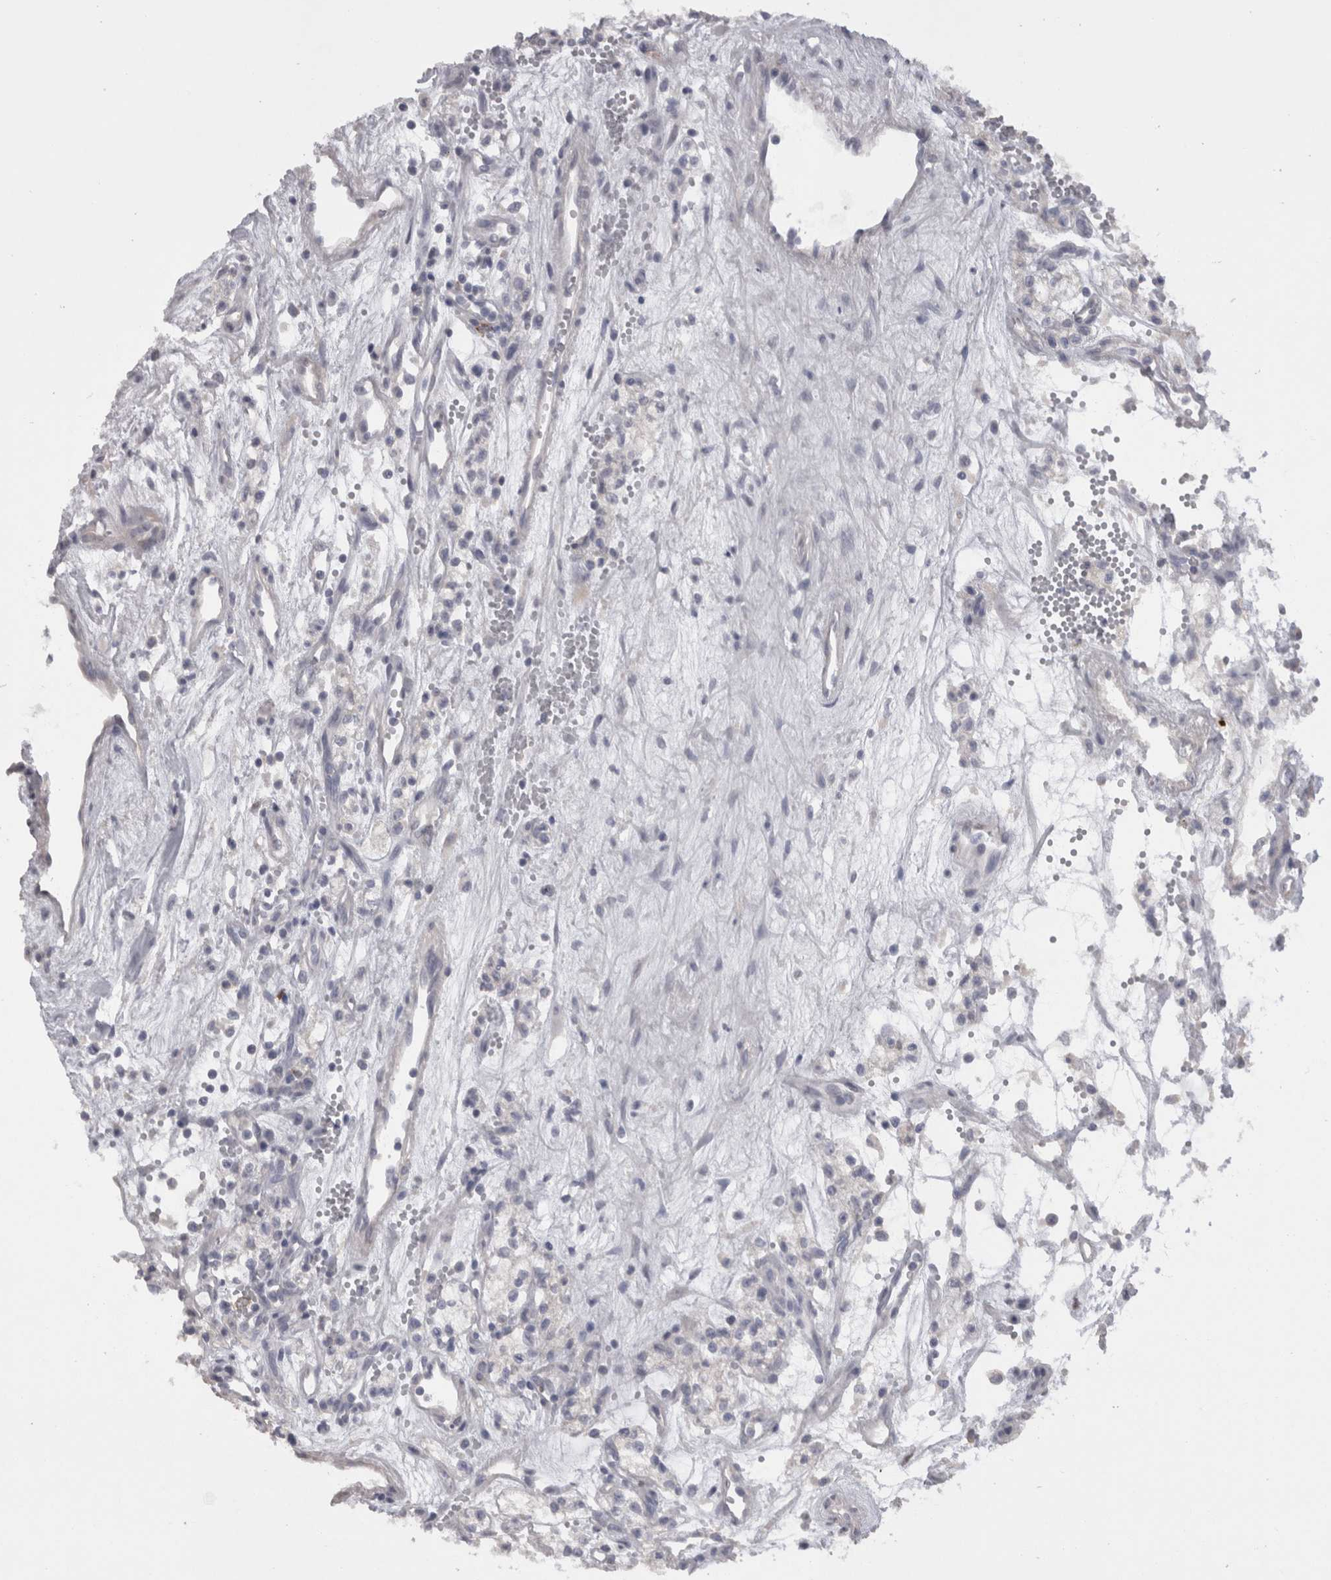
{"staining": {"intensity": "negative", "quantity": "none", "location": "none"}, "tissue": "renal cancer", "cell_type": "Tumor cells", "image_type": "cancer", "snomed": [{"axis": "morphology", "description": "Adenocarcinoma, NOS"}, {"axis": "topography", "description": "Kidney"}], "caption": "Tumor cells are negative for protein expression in human renal cancer.", "gene": "CAMK2D", "patient": {"sex": "male", "age": 59}}